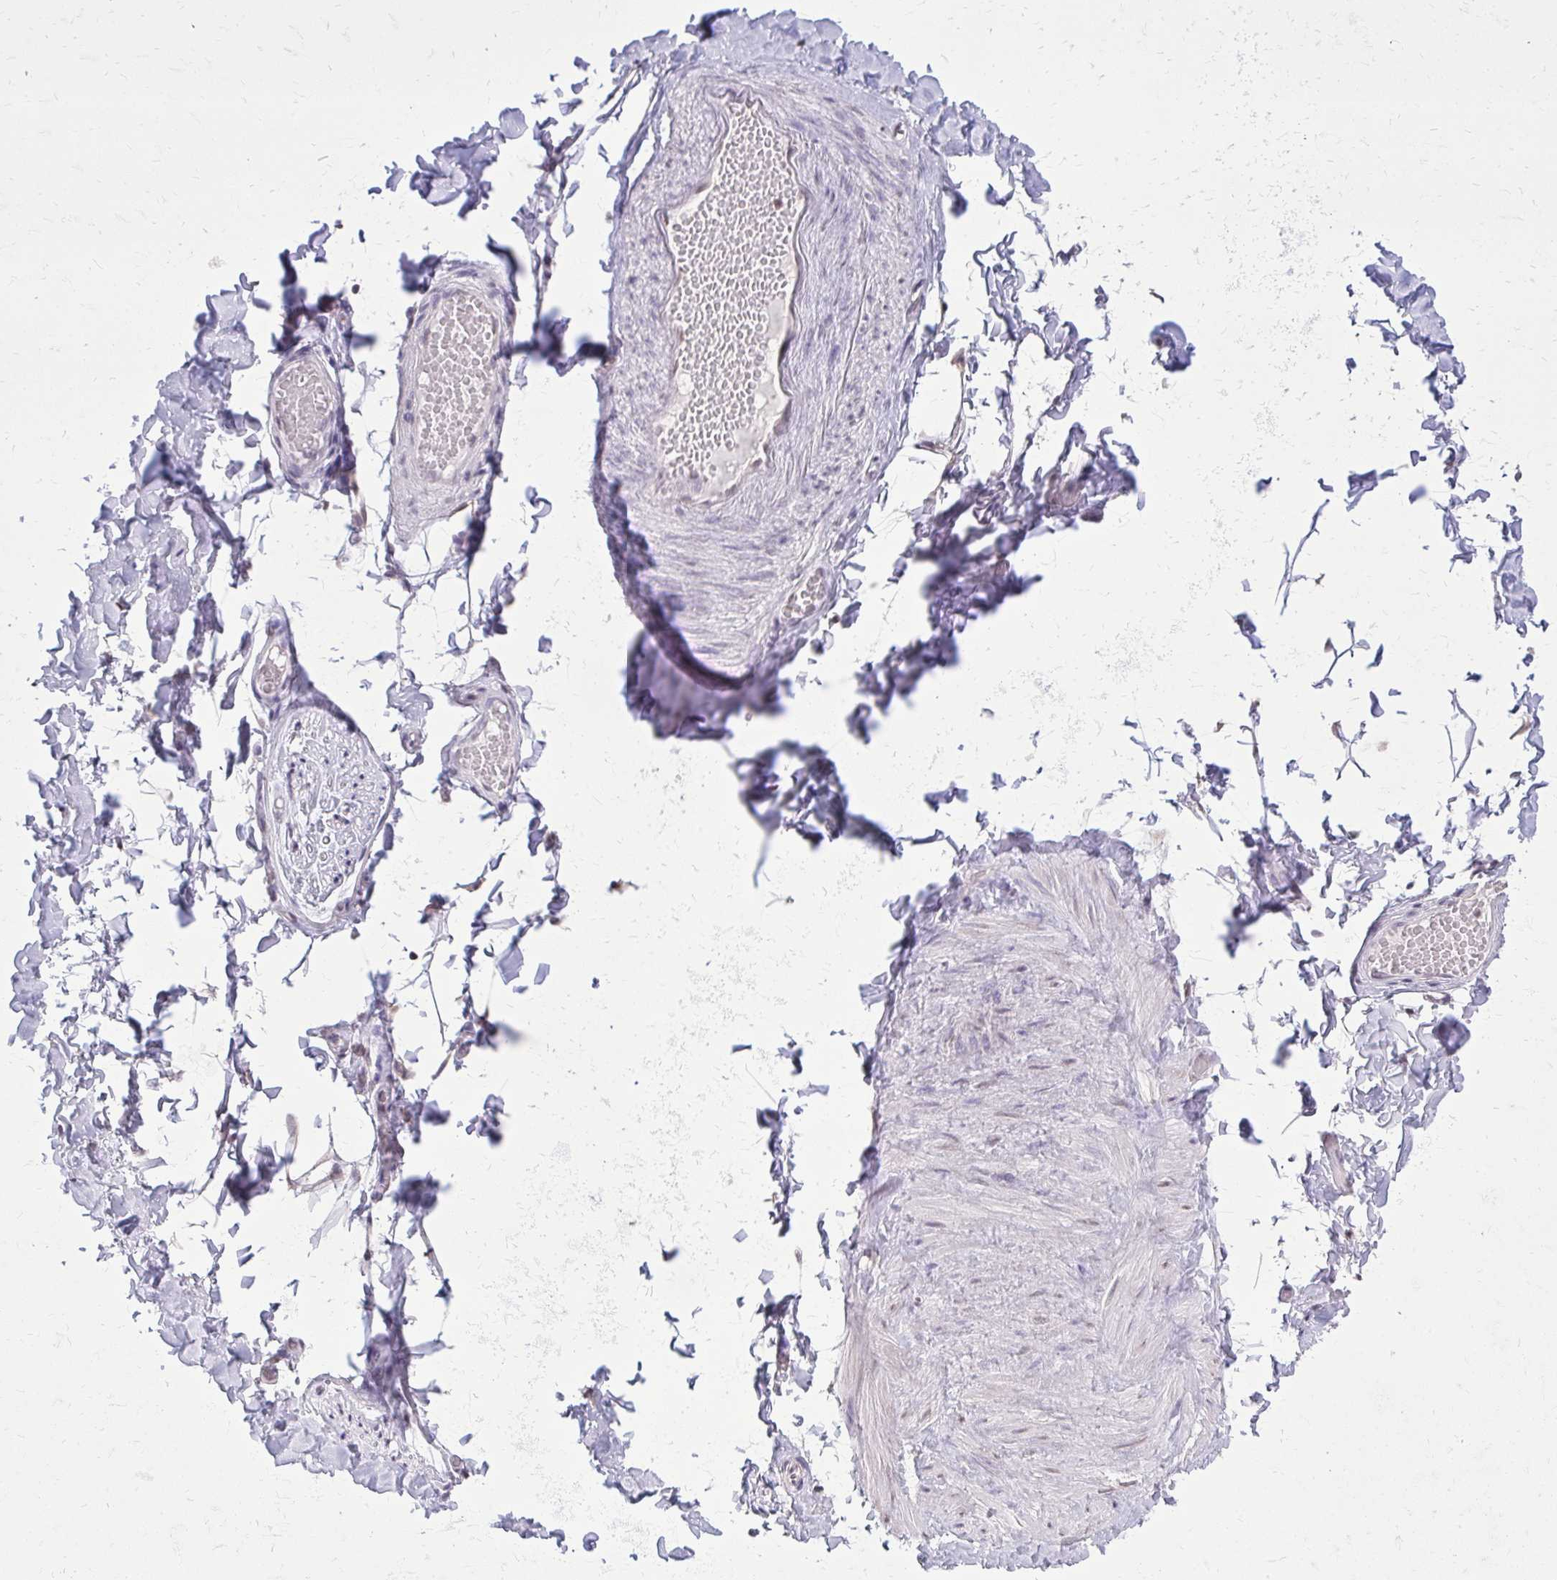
{"staining": {"intensity": "negative", "quantity": "none", "location": "none"}, "tissue": "adipose tissue", "cell_type": "Adipocytes", "image_type": "normal", "snomed": [{"axis": "morphology", "description": "Normal tissue, NOS"}, {"axis": "topography", "description": "Soft tissue"}, {"axis": "topography", "description": "Adipose tissue"}, {"axis": "topography", "description": "Vascular tissue"}, {"axis": "topography", "description": "Peripheral nerve tissue"}], "caption": "Human adipose tissue stained for a protein using IHC displays no expression in adipocytes.", "gene": "AKAP5", "patient": {"sex": "male", "age": 29}}